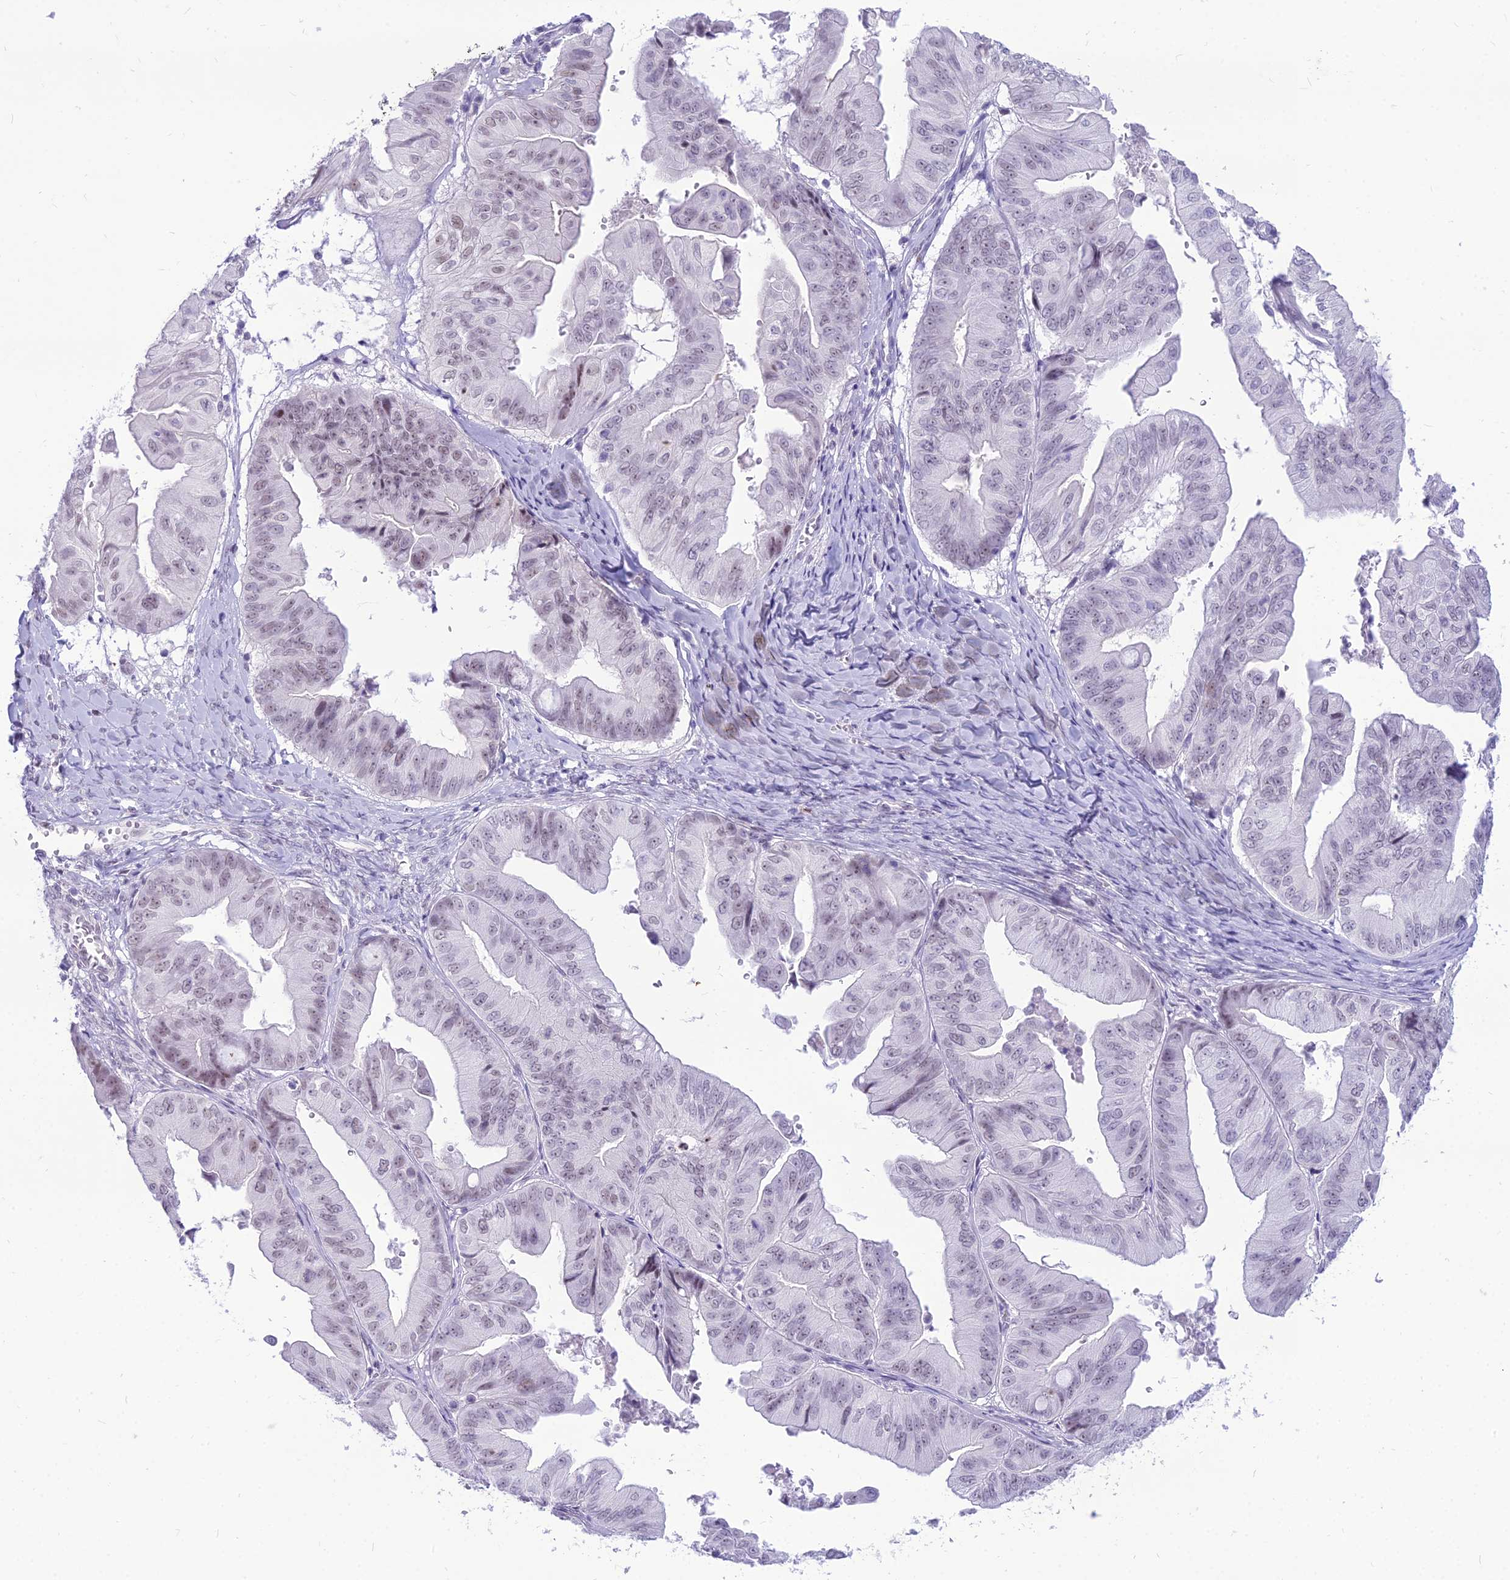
{"staining": {"intensity": "weak", "quantity": "25%-75%", "location": "nuclear"}, "tissue": "ovarian cancer", "cell_type": "Tumor cells", "image_type": "cancer", "snomed": [{"axis": "morphology", "description": "Cystadenocarcinoma, mucinous, NOS"}, {"axis": "topography", "description": "Ovary"}], "caption": "DAB (3,3'-diaminobenzidine) immunohistochemical staining of human ovarian mucinous cystadenocarcinoma reveals weak nuclear protein staining in approximately 25%-75% of tumor cells.", "gene": "DHX40", "patient": {"sex": "female", "age": 61}}